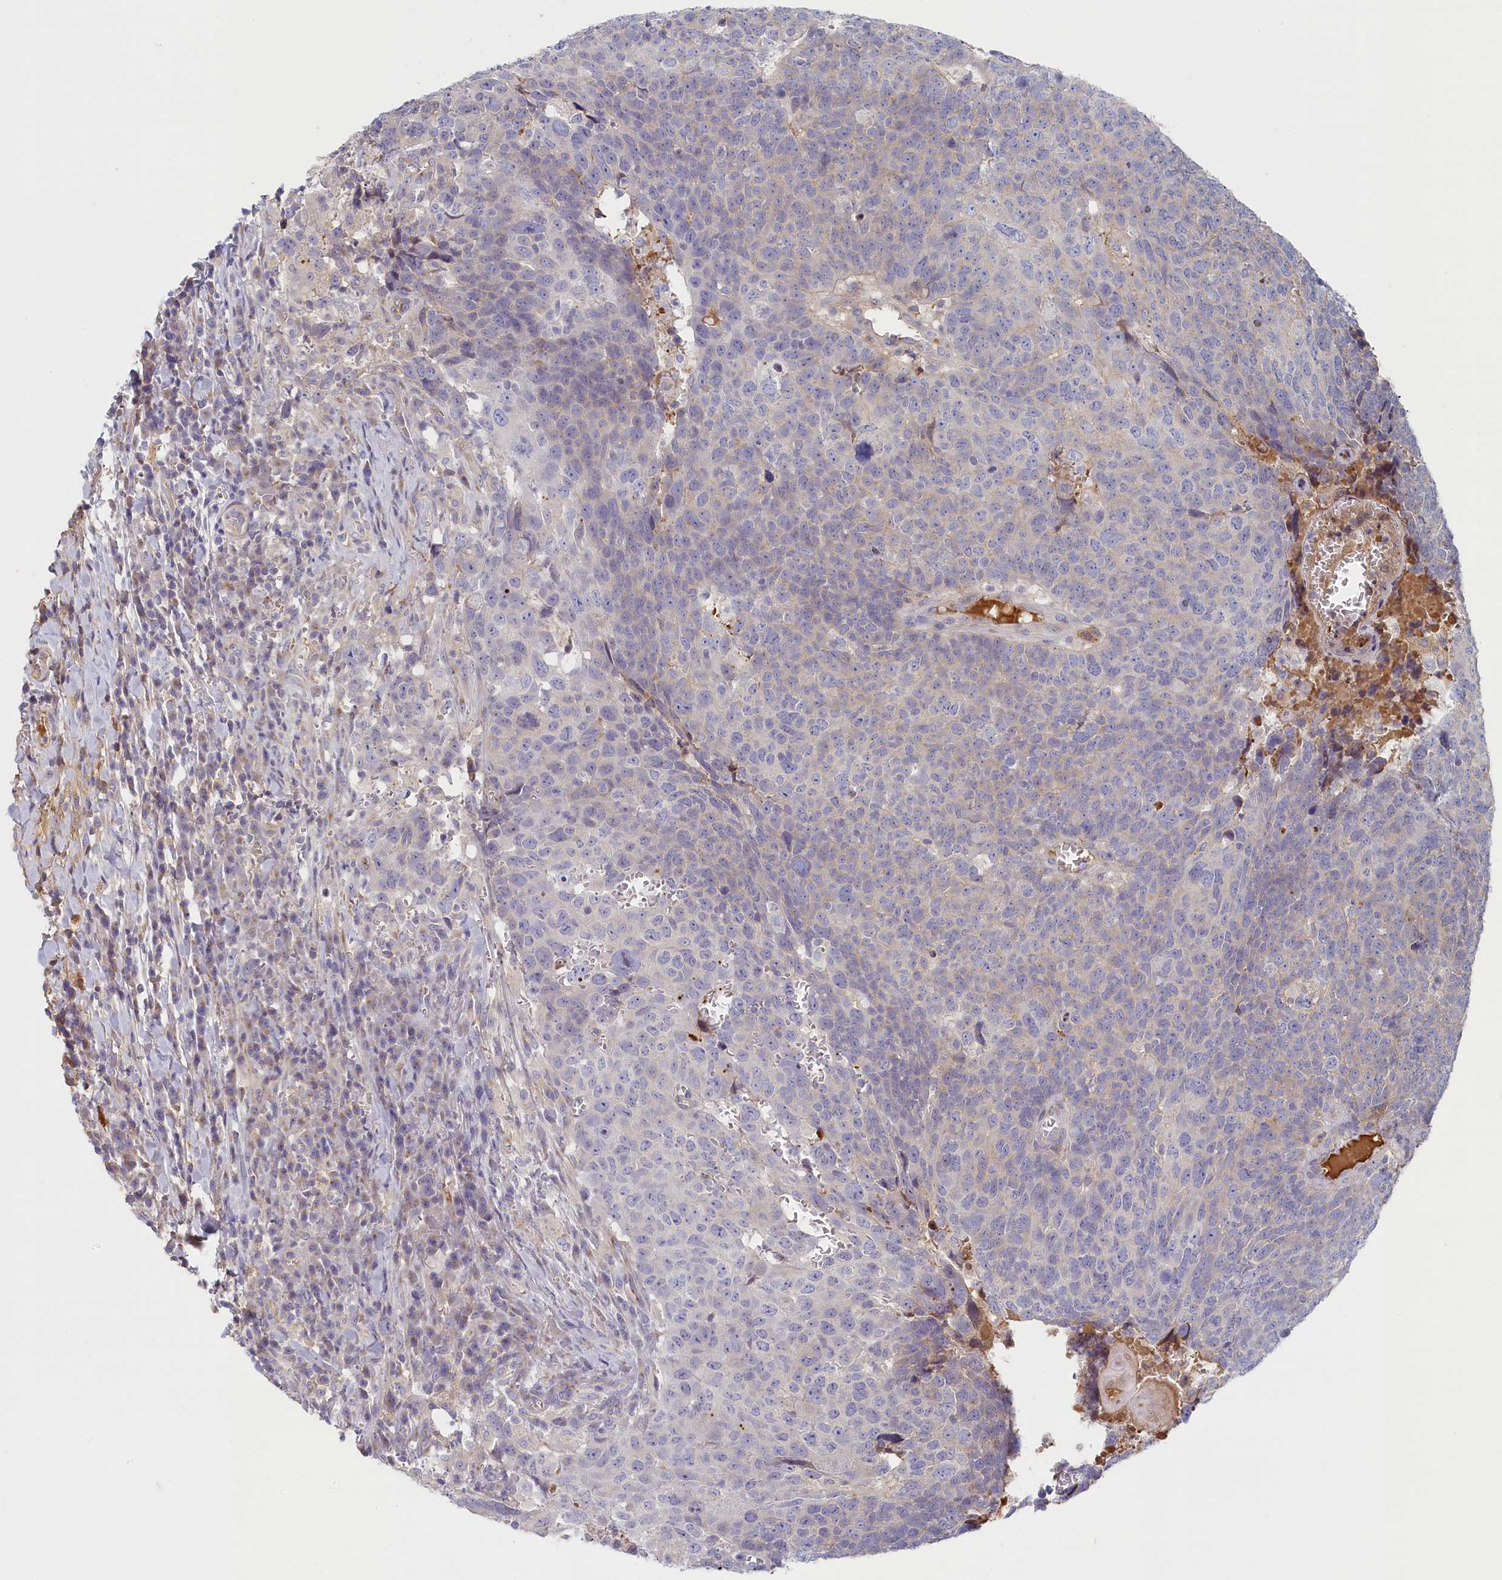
{"staining": {"intensity": "negative", "quantity": "none", "location": "none"}, "tissue": "head and neck cancer", "cell_type": "Tumor cells", "image_type": "cancer", "snomed": [{"axis": "morphology", "description": "Squamous cell carcinoma, NOS"}, {"axis": "topography", "description": "Head-Neck"}], "caption": "This is an immunohistochemistry micrograph of head and neck cancer. There is no staining in tumor cells.", "gene": "STX16", "patient": {"sex": "male", "age": 66}}